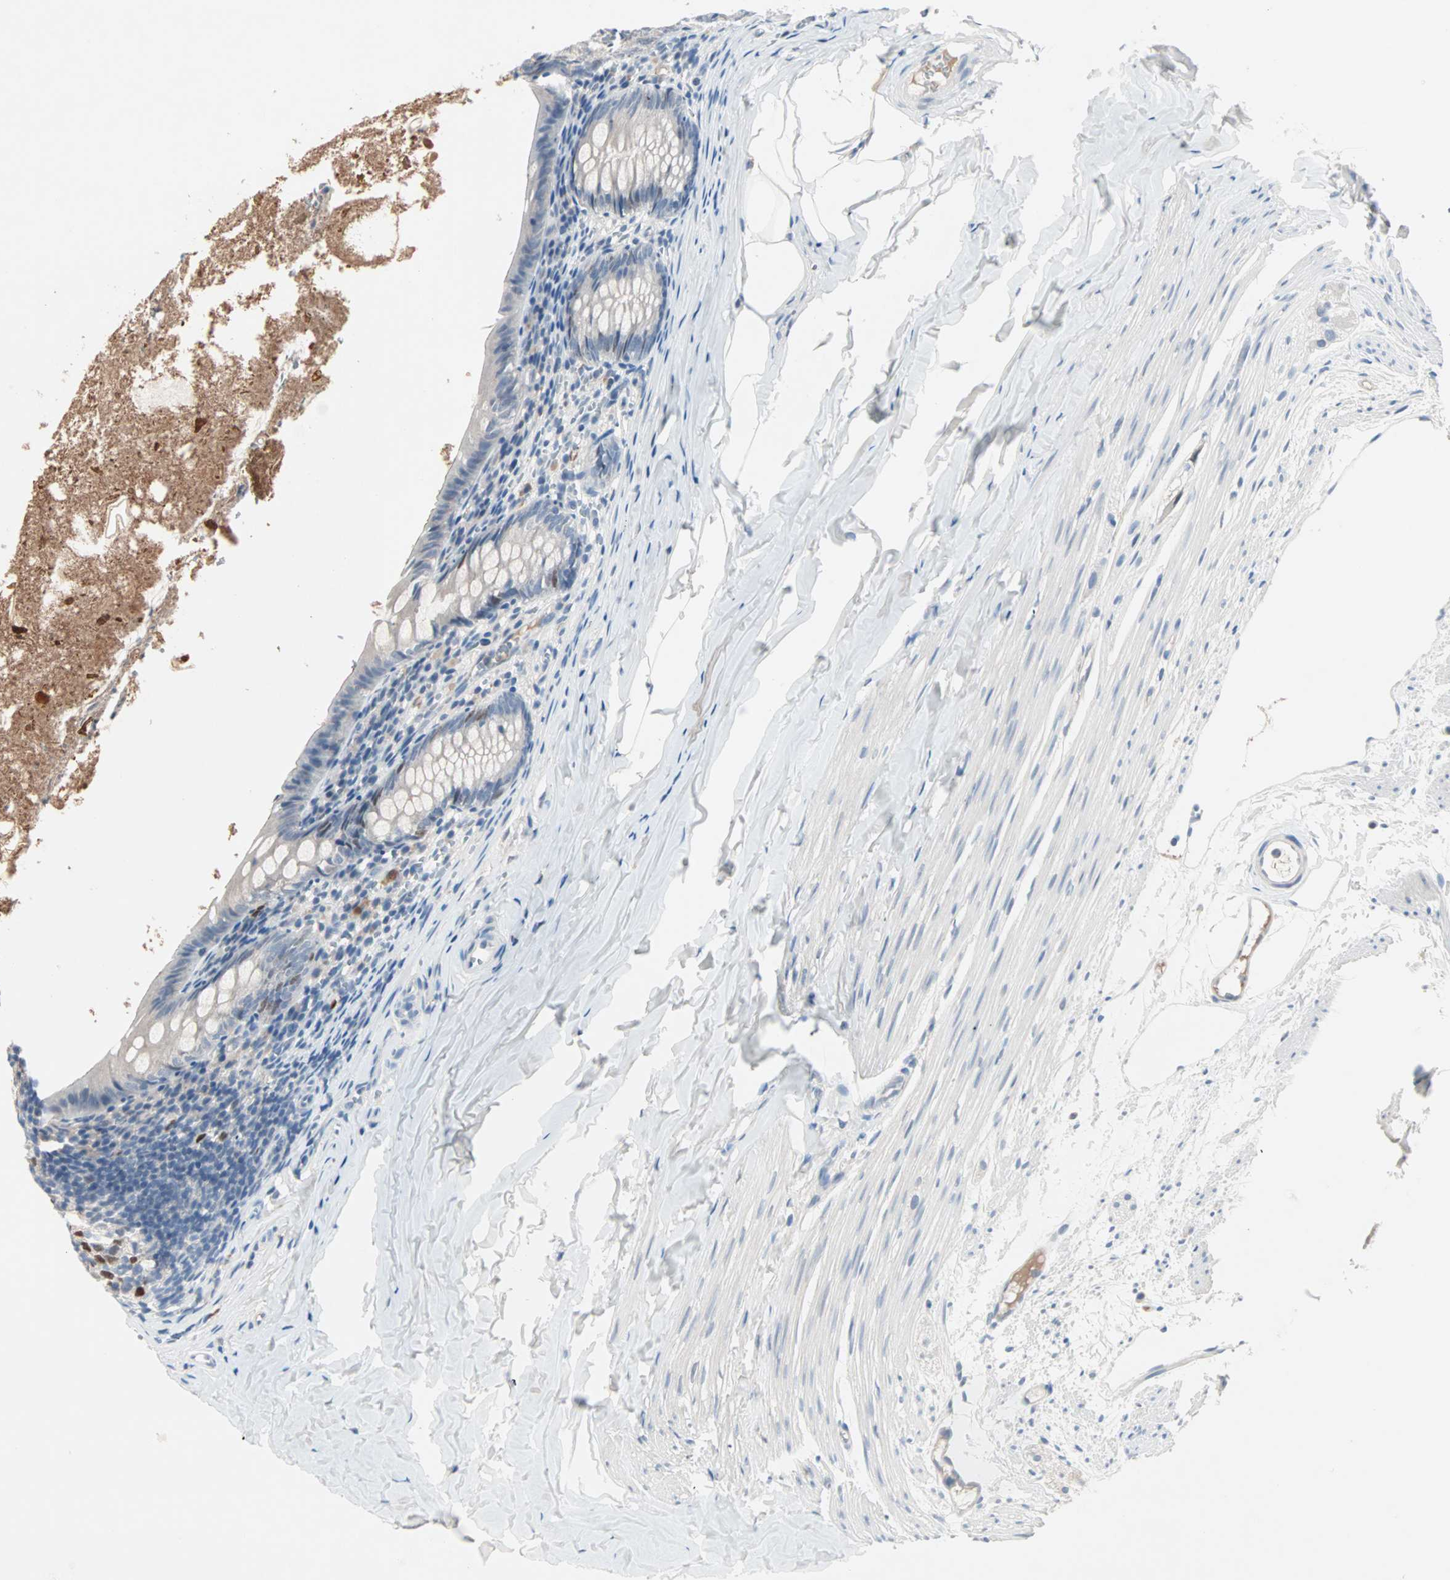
{"staining": {"intensity": "strong", "quantity": "<25%", "location": "nuclear"}, "tissue": "appendix", "cell_type": "Glandular cells", "image_type": "normal", "snomed": [{"axis": "morphology", "description": "Normal tissue, NOS"}, {"axis": "topography", "description": "Appendix"}], "caption": "DAB immunohistochemical staining of unremarkable appendix demonstrates strong nuclear protein expression in approximately <25% of glandular cells.", "gene": "CCNE2", "patient": {"sex": "female", "age": 10}}